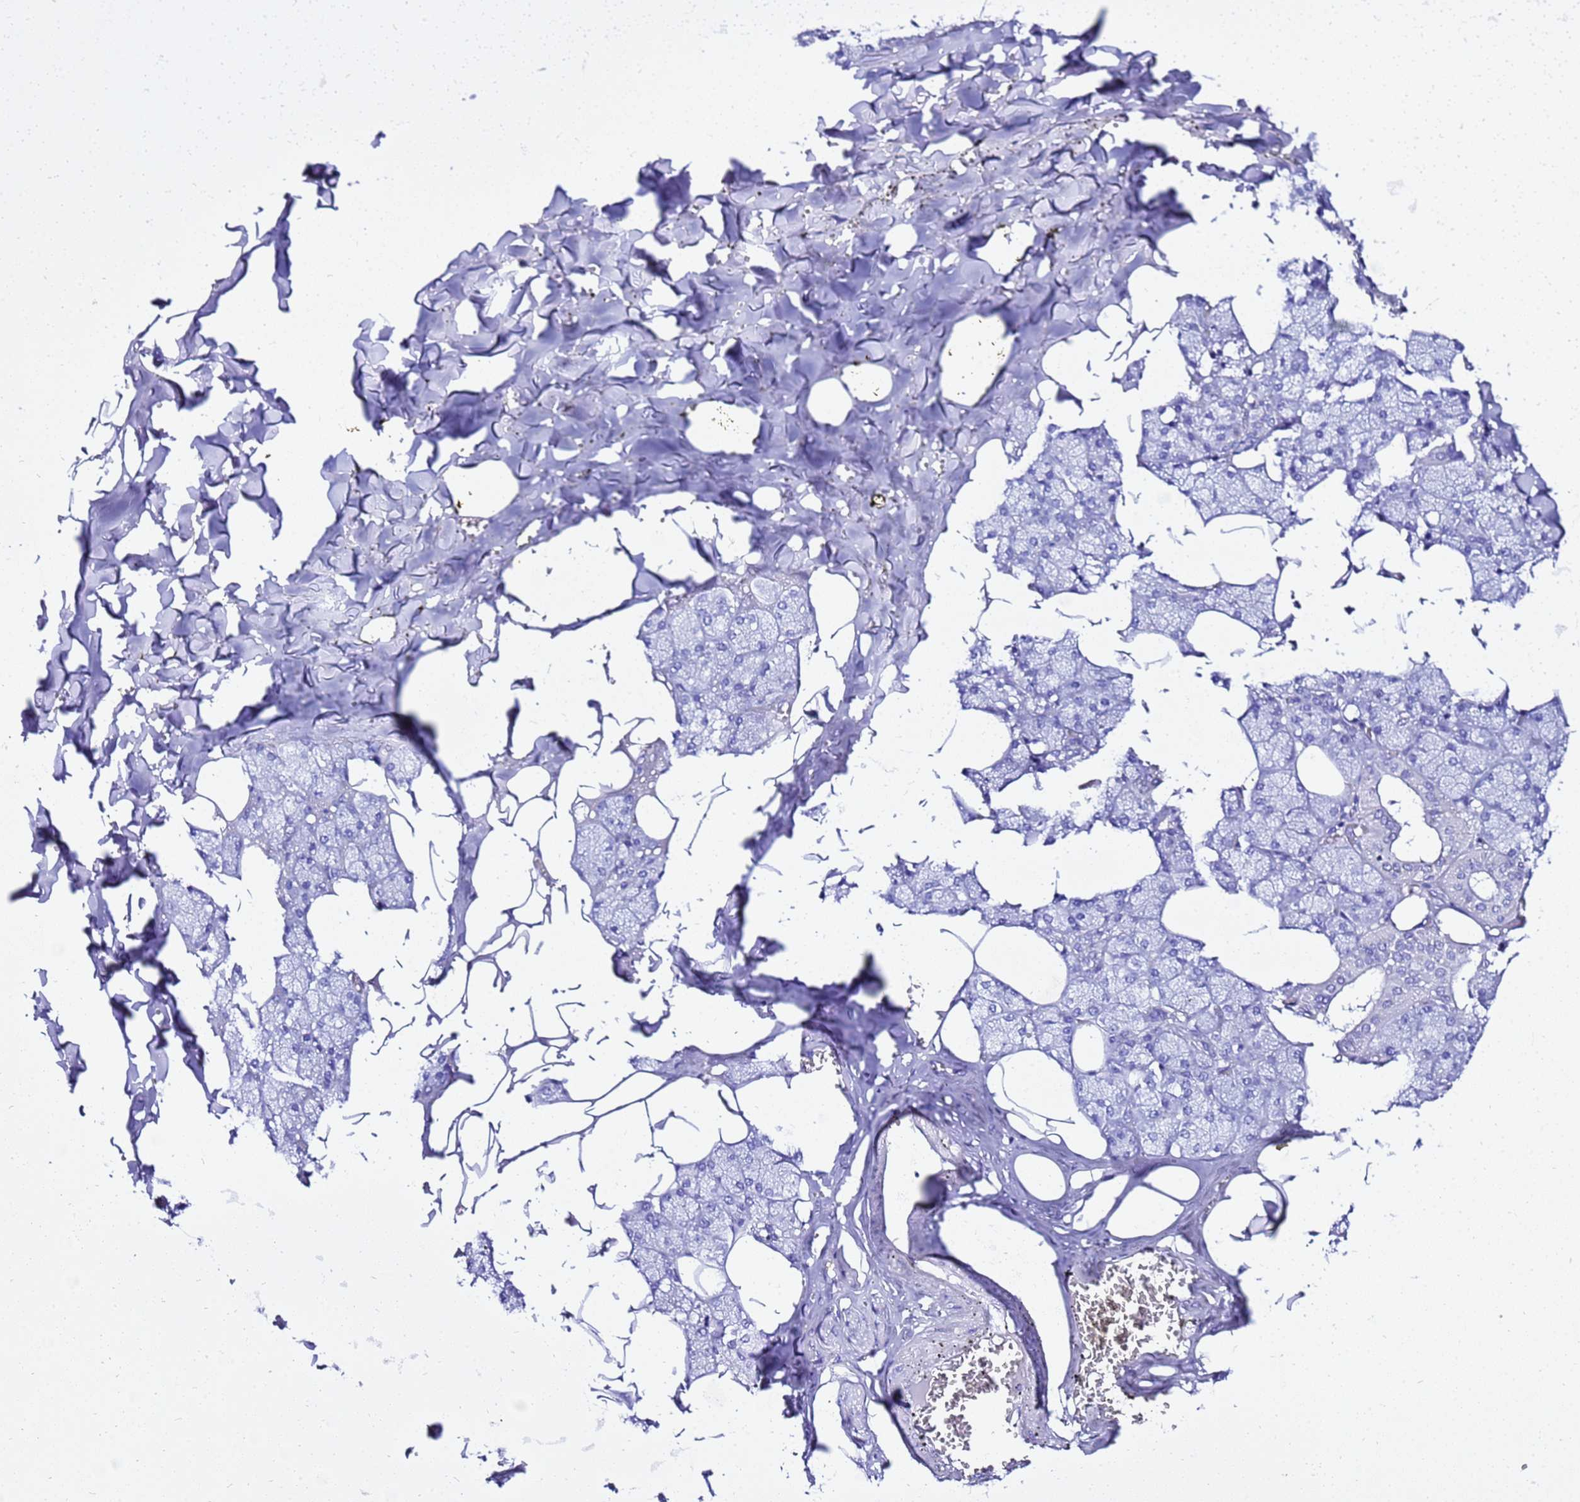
{"staining": {"intensity": "negative", "quantity": "none", "location": "none"}, "tissue": "salivary gland", "cell_type": "Glandular cells", "image_type": "normal", "snomed": [{"axis": "morphology", "description": "Normal tissue, NOS"}, {"axis": "topography", "description": "Salivary gland"}], "caption": "Photomicrograph shows no protein expression in glandular cells of benign salivary gland.", "gene": "LIPF", "patient": {"sex": "male", "age": 62}}